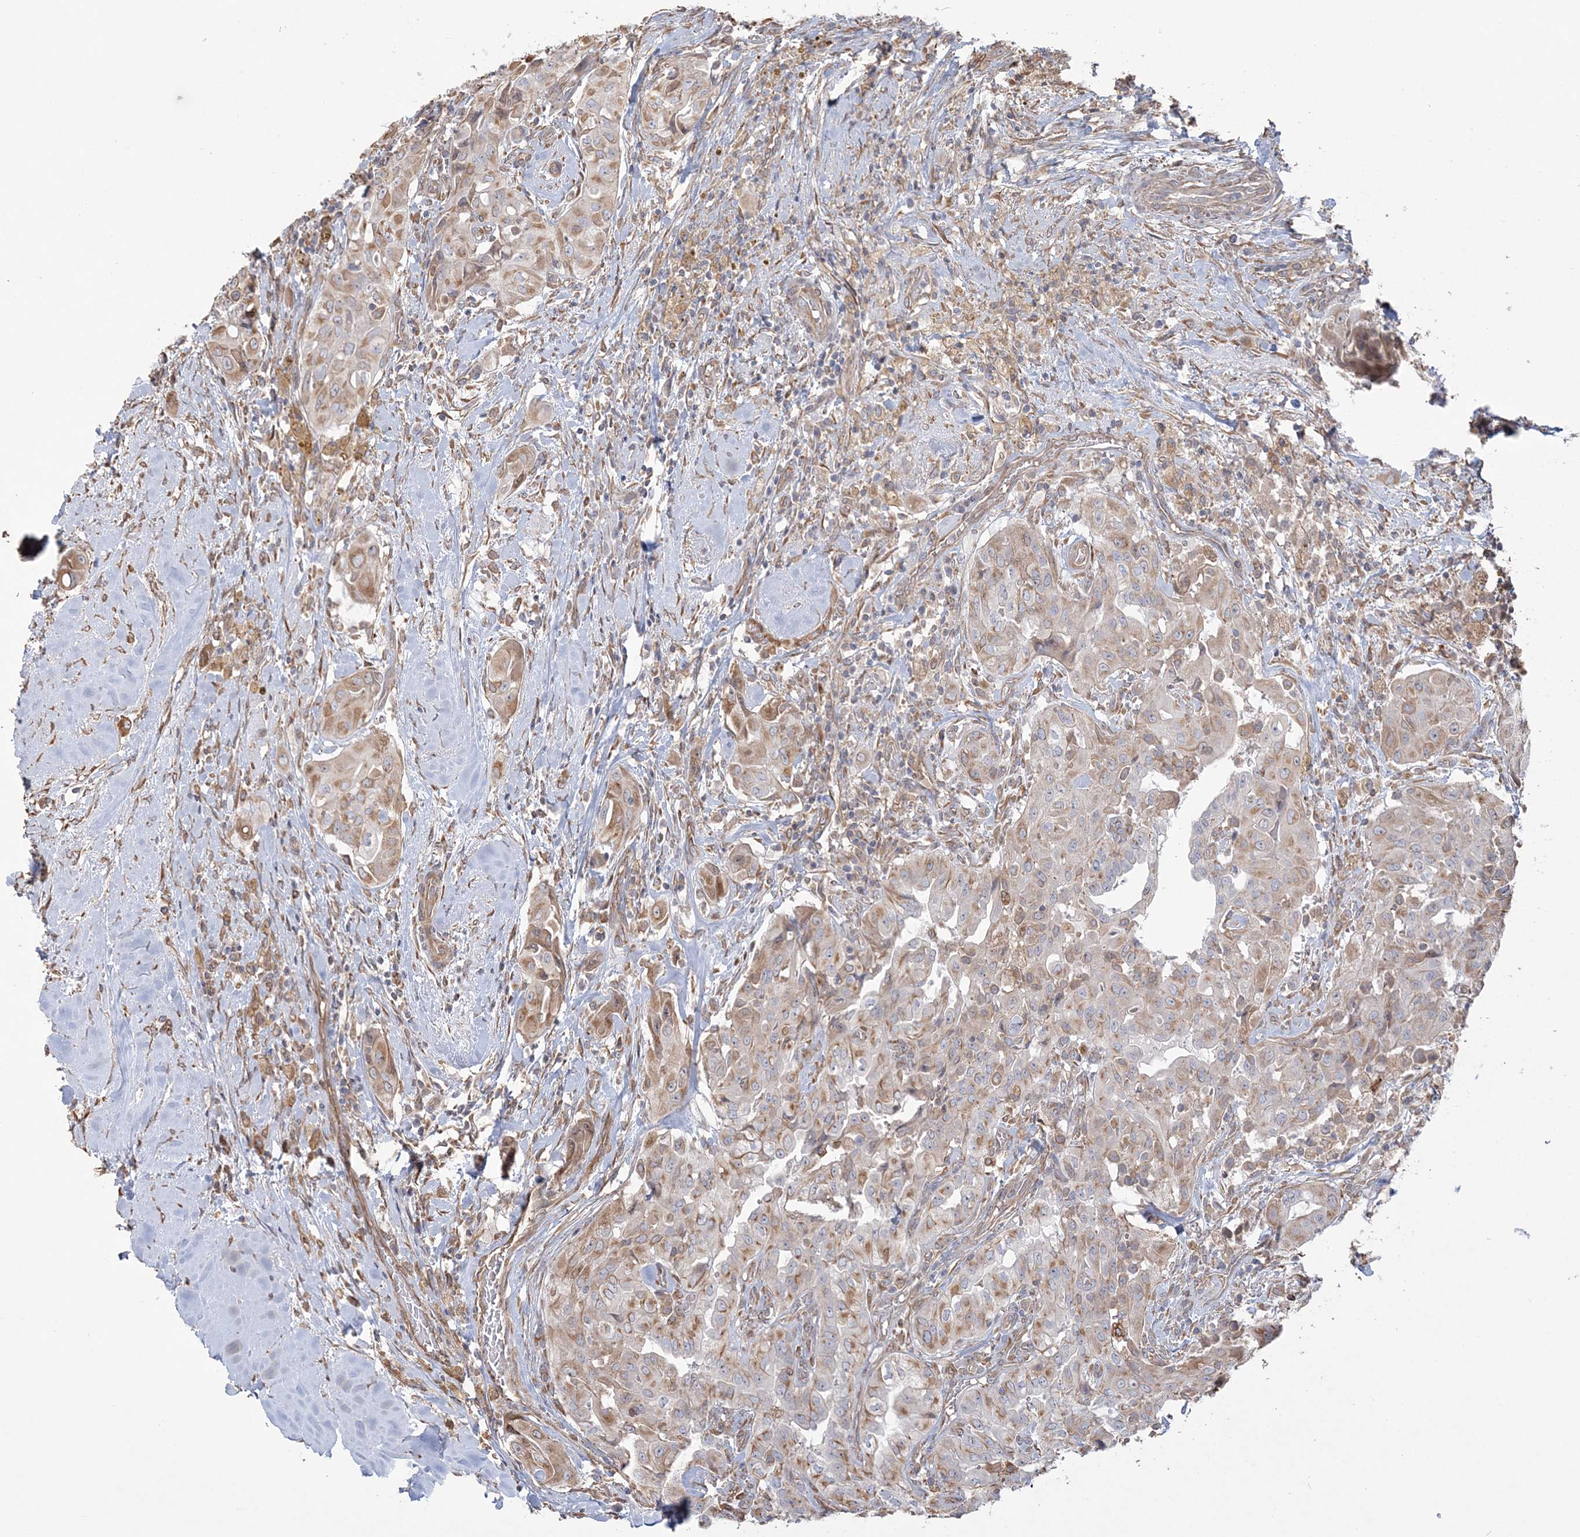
{"staining": {"intensity": "moderate", "quantity": ">75%", "location": "cytoplasmic/membranous"}, "tissue": "thyroid cancer", "cell_type": "Tumor cells", "image_type": "cancer", "snomed": [{"axis": "morphology", "description": "Papillary adenocarcinoma, NOS"}, {"axis": "topography", "description": "Thyroid gland"}], "caption": "Brown immunohistochemical staining in human papillary adenocarcinoma (thyroid) shows moderate cytoplasmic/membranous expression in about >75% of tumor cells.", "gene": "ZNF821", "patient": {"sex": "female", "age": 59}}